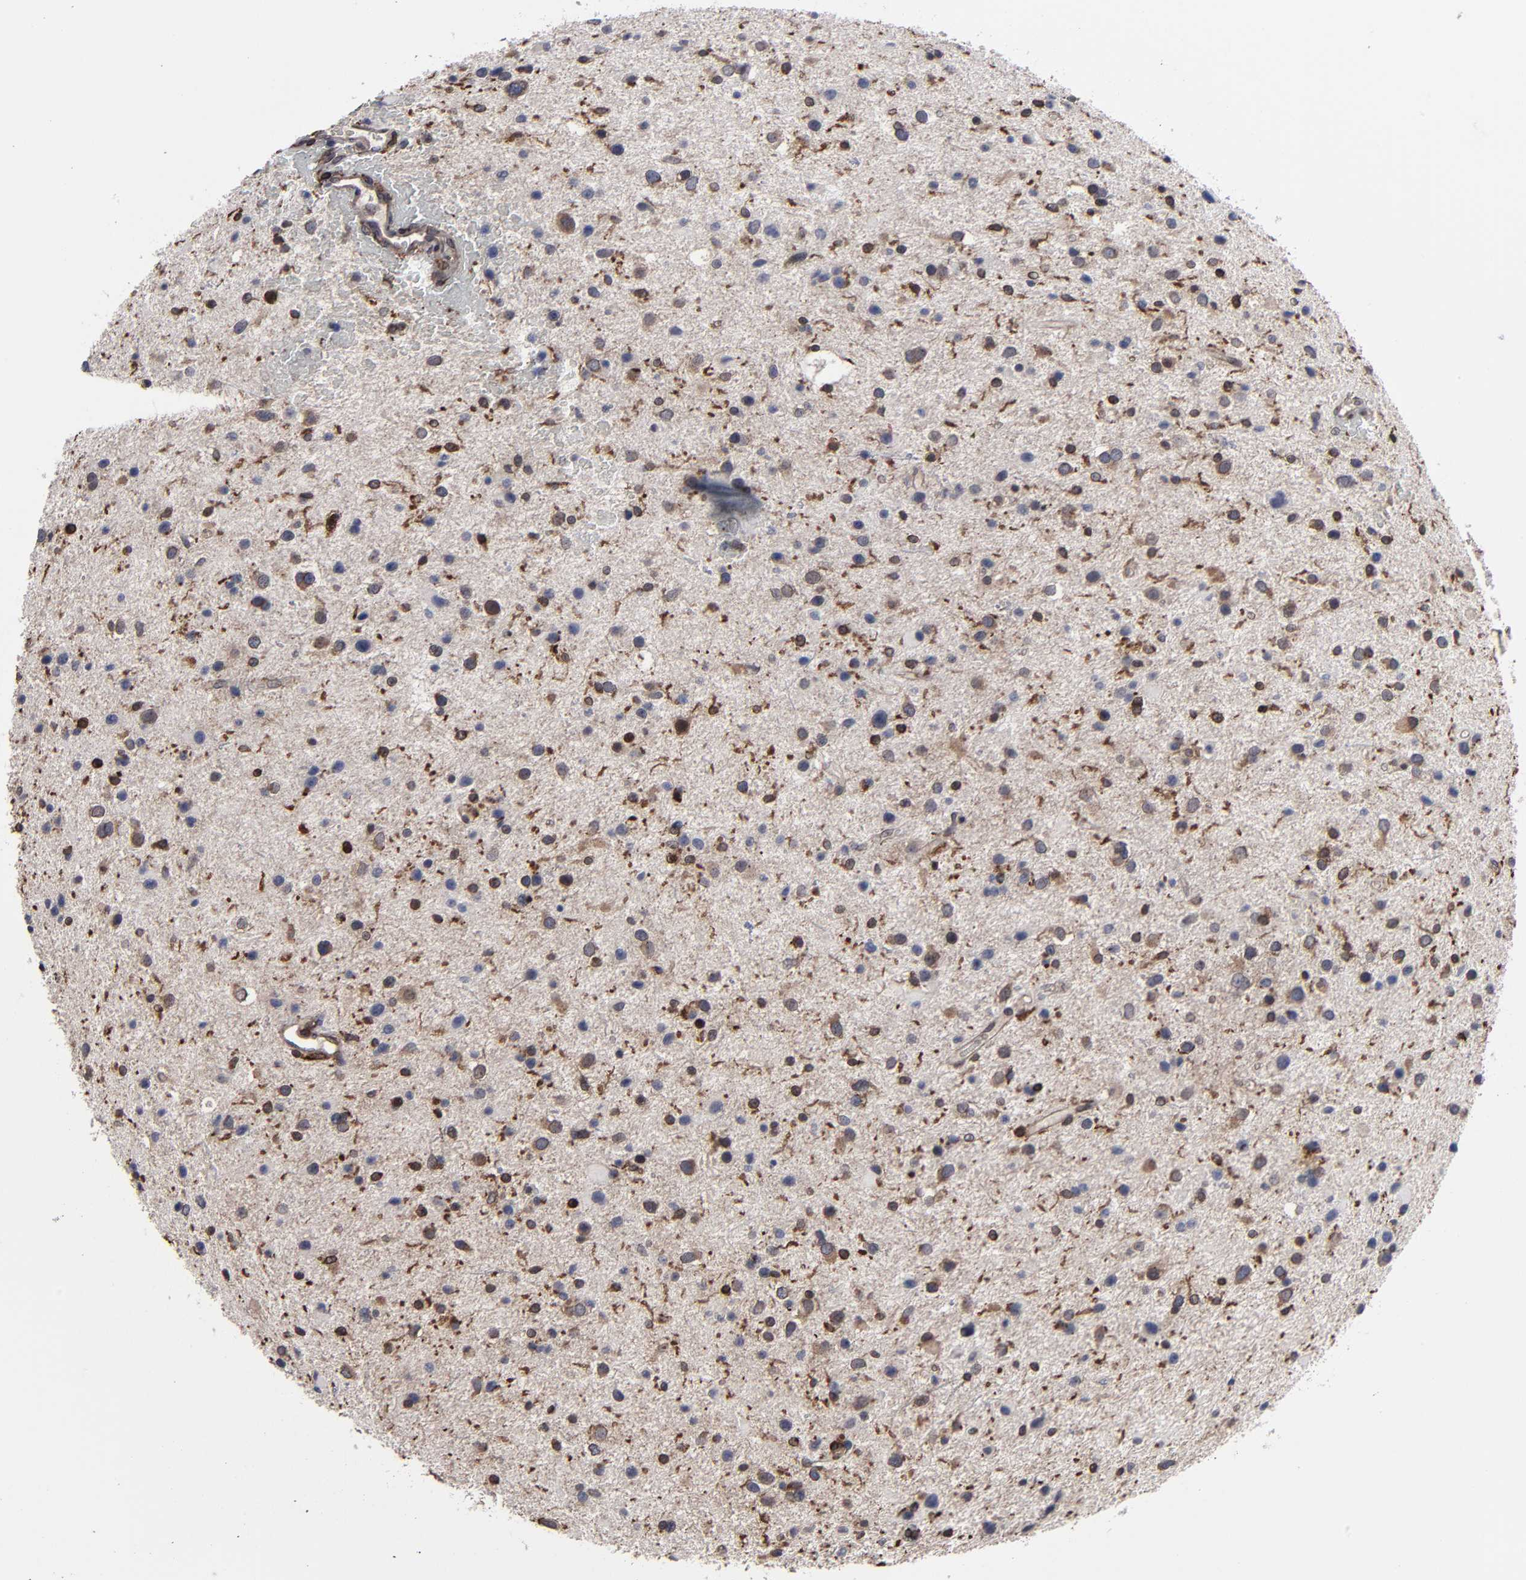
{"staining": {"intensity": "moderate", "quantity": "25%-75%", "location": "cytoplasmic/membranous,nuclear"}, "tissue": "glioma", "cell_type": "Tumor cells", "image_type": "cancer", "snomed": [{"axis": "morphology", "description": "Glioma, malignant, Low grade"}, {"axis": "topography", "description": "Brain"}], "caption": "Malignant glioma (low-grade) stained with DAB (3,3'-diaminobenzidine) immunohistochemistry exhibits medium levels of moderate cytoplasmic/membranous and nuclear staining in approximately 25%-75% of tumor cells. The staining was performed using DAB (3,3'-diaminobenzidine) to visualize the protein expression in brown, while the nuclei were stained in blue with hematoxylin (Magnification: 20x).", "gene": "KIAA2026", "patient": {"sex": "female", "age": 32}}